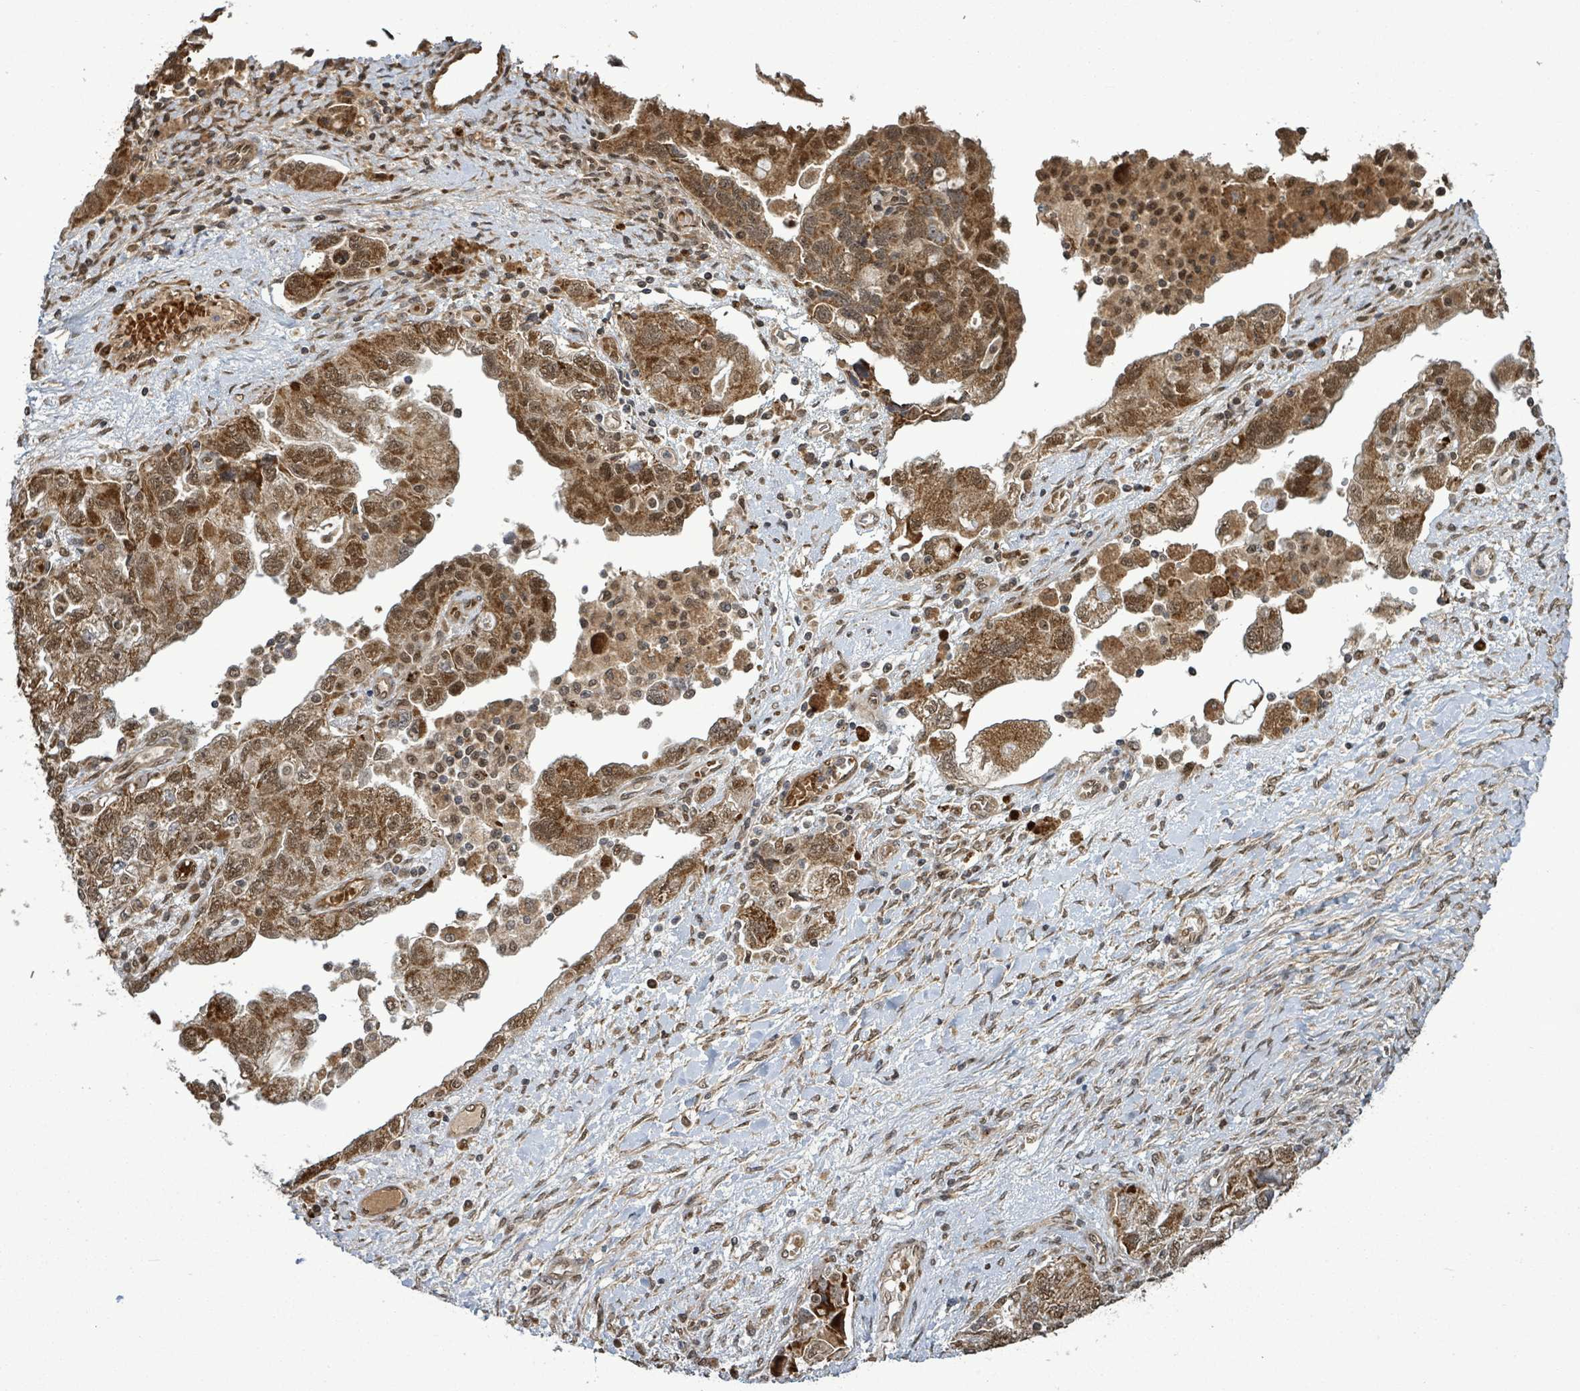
{"staining": {"intensity": "moderate", "quantity": ">75%", "location": "cytoplasmic/membranous,nuclear"}, "tissue": "ovarian cancer", "cell_type": "Tumor cells", "image_type": "cancer", "snomed": [{"axis": "morphology", "description": "Carcinoma, NOS"}, {"axis": "morphology", "description": "Cystadenocarcinoma, serous, NOS"}, {"axis": "topography", "description": "Ovary"}], "caption": "About >75% of tumor cells in ovarian carcinoma display moderate cytoplasmic/membranous and nuclear protein positivity as visualized by brown immunohistochemical staining.", "gene": "PATZ1", "patient": {"sex": "female", "age": 69}}